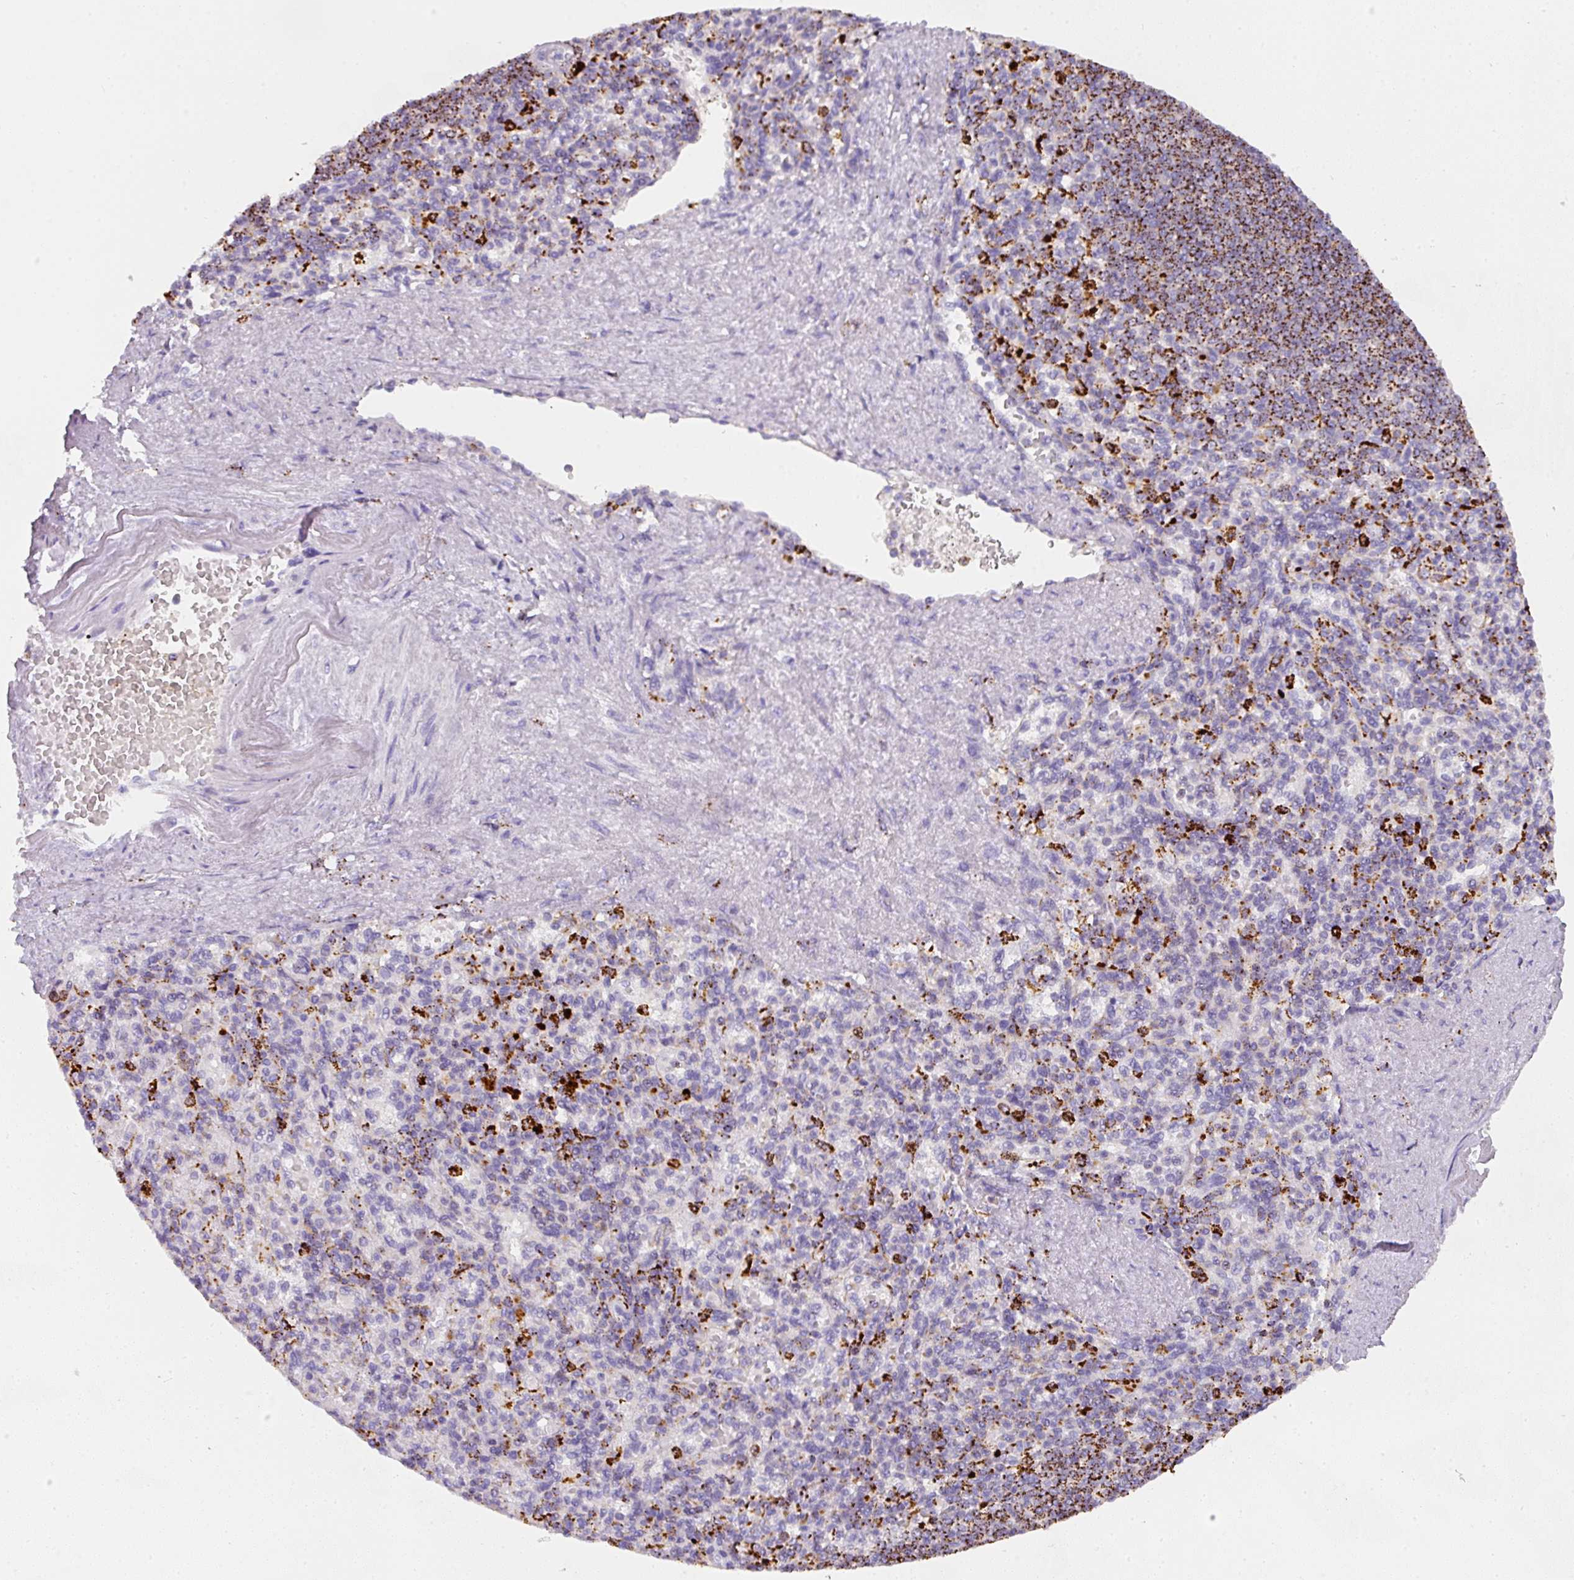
{"staining": {"intensity": "strong", "quantity": "<25%", "location": "cytoplasmic/membranous"}, "tissue": "spleen", "cell_type": "Cells in red pulp", "image_type": "normal", "snomed": [{"axis": "morphology", "description": "Normal tissue, NOS"}, {"axis": "topography", "description": "Spleen"}], "caption": "This photomicrograph displays unremarkable spleen stained with IHC to label a protein in brown. The cytoplasmic/membranous of cells in red pulp show strong positivity for the protein. Nuclei are counter-stained blue.", "gene": "MMACHC", "patient": {"sex": "female", "age": 74}}